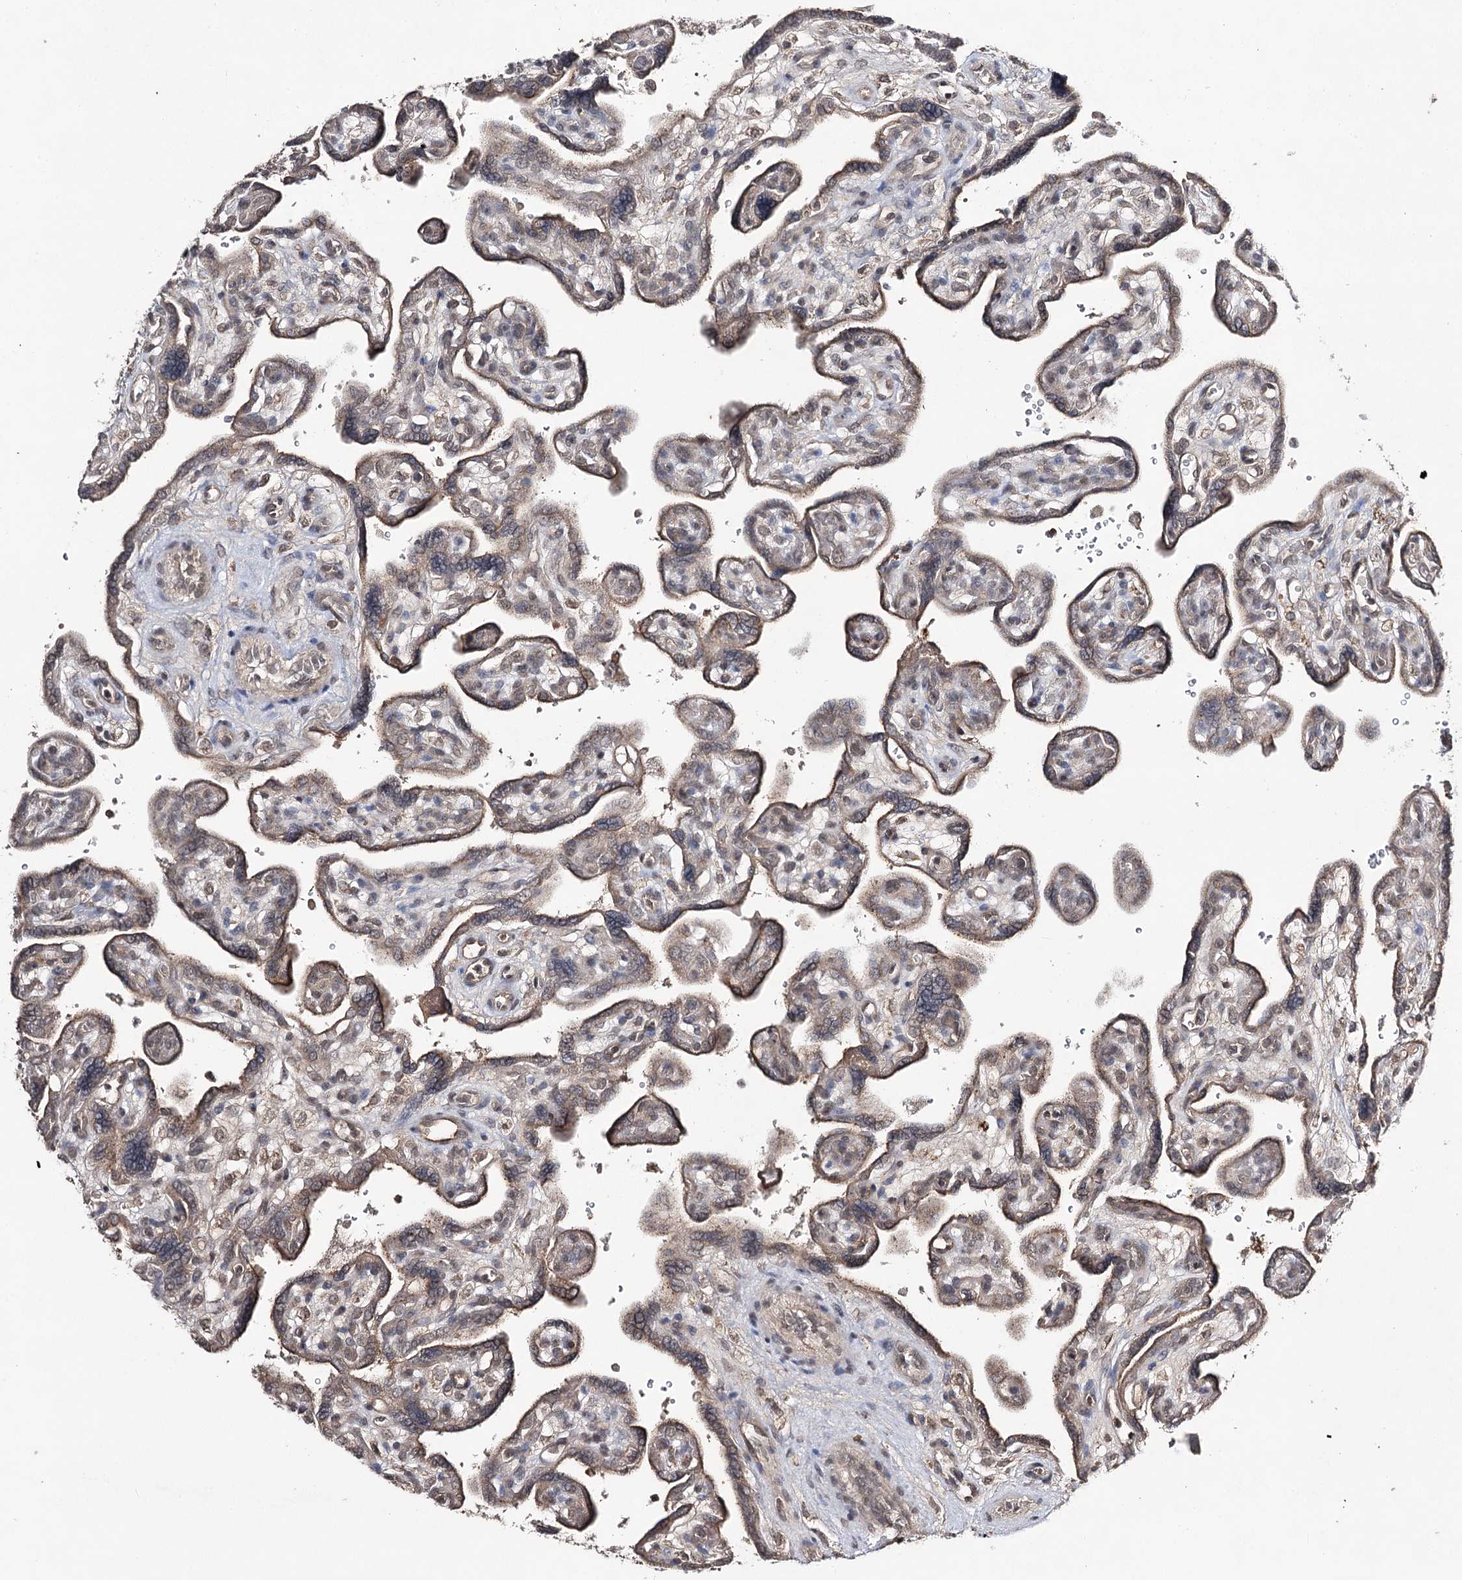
{"staining": {"intensity": "moderate", "quantity": ">75%", "location": "cytoplasmic/membranous"}, "tissue": "placenta", "cell_type": "Trophoblastic cells", "image_type": "normal", "snomed": [{"axis": "morphology", "description": "Normal tissue, NOS"}, {"axis": "topography", "description": "Placenta"}], "caption": "This is a histology image of immunohistochemistry (IHC) staining of unremarkable placenta, which shows moderate expression in the cytoplasmic/membranous of trophoblastic cells.", "gene": "SYNGR3", "patient": {"sex": "female", "age": 39}}